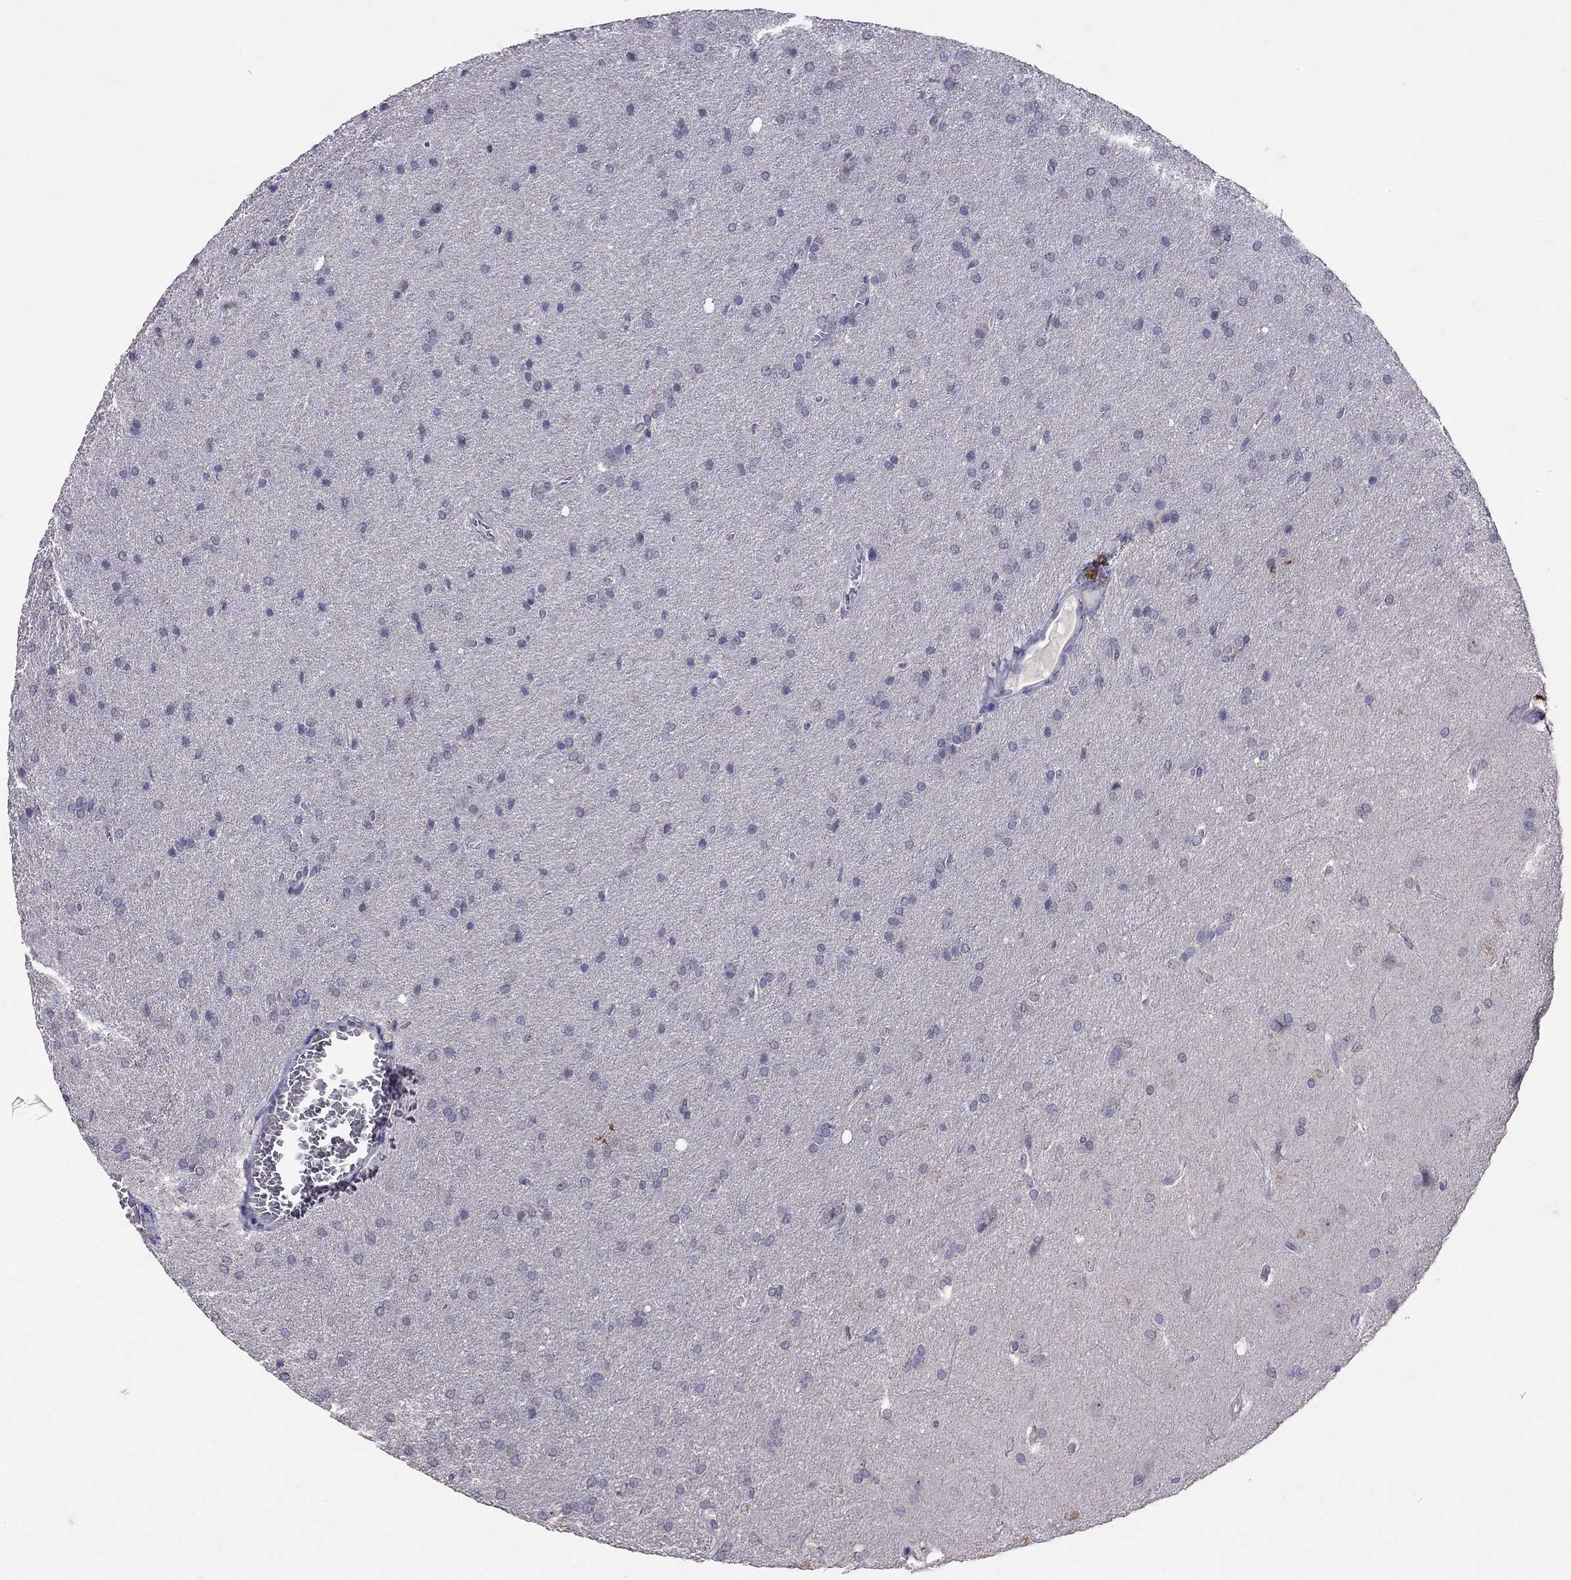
{"staining": {"intensity": "negative", "quantity": "none", "location": "none"}, "tissue": "glioma", "cell_type": "Tumor cells", "image_type": "cancer", "snomed": [{"axis": "morphology", "description": "Glioma, malignant, Low grade"}, {"axis": "topography", "description": "Brain"}], "caption": "An image of glioma stained for a protein displays no brown staining in tumor cells.", "gene": "FST", "patient": {"sex": "female", "age": 32}}